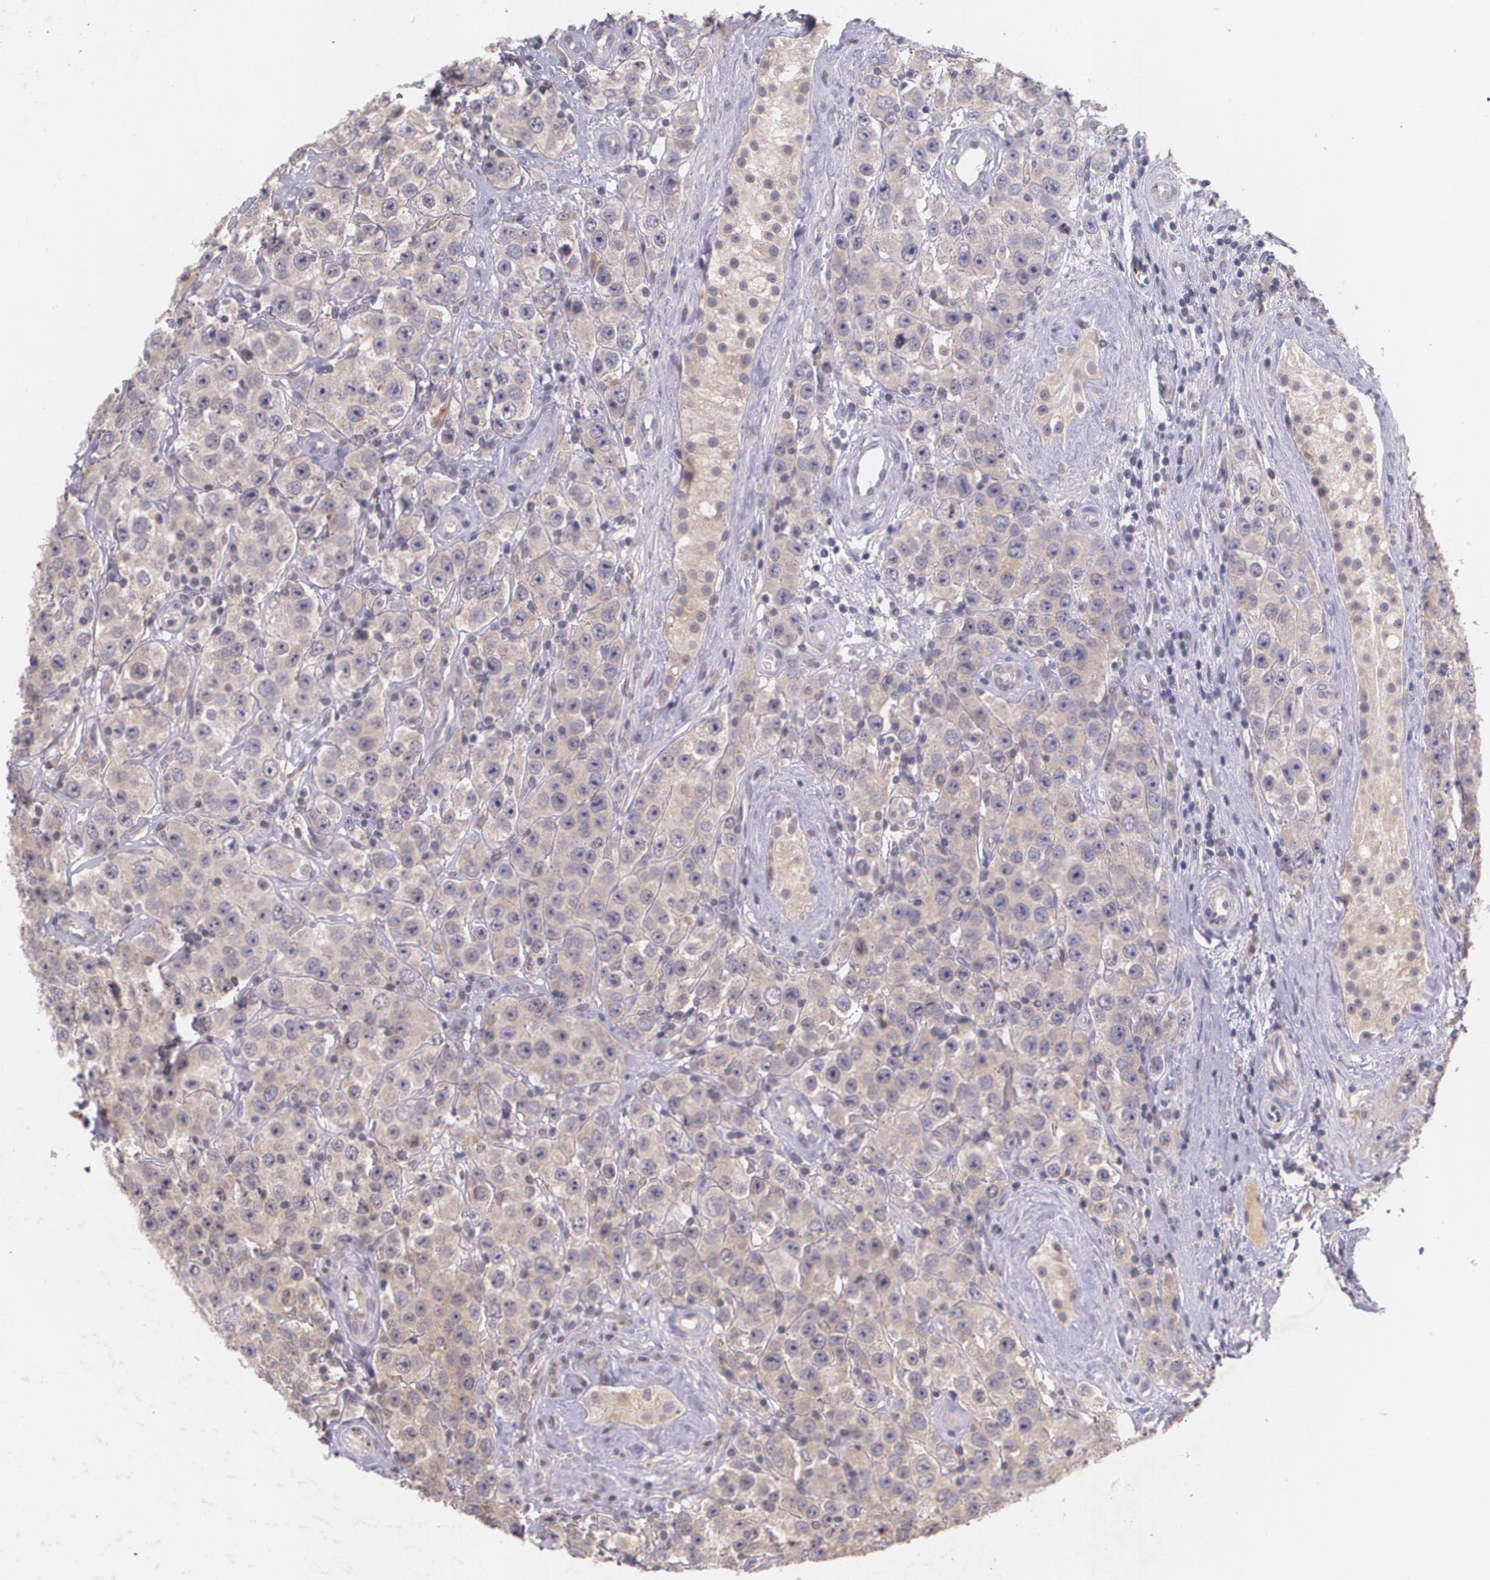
{"staining": {"intensity": "weak", "quantity": ">75%", "location": "cytoplasmic/membranous"}, "tissue": "testis cancer", "cell_type": "Tumor cells", "image_type": "cancer", "snomed": [{"axis": "morphology", "description": "Seminoma, NOS"}, {"axis": "topography", "description": "Testis"}], "caption": "Human testis cancer stained with a brown dye demonstrates weak cytoplasmic/membranous positive positivity in approximately >75% of tumor cells.", "gene": "TM4SF1", "patient": {"sex": "male", "age": 52}}